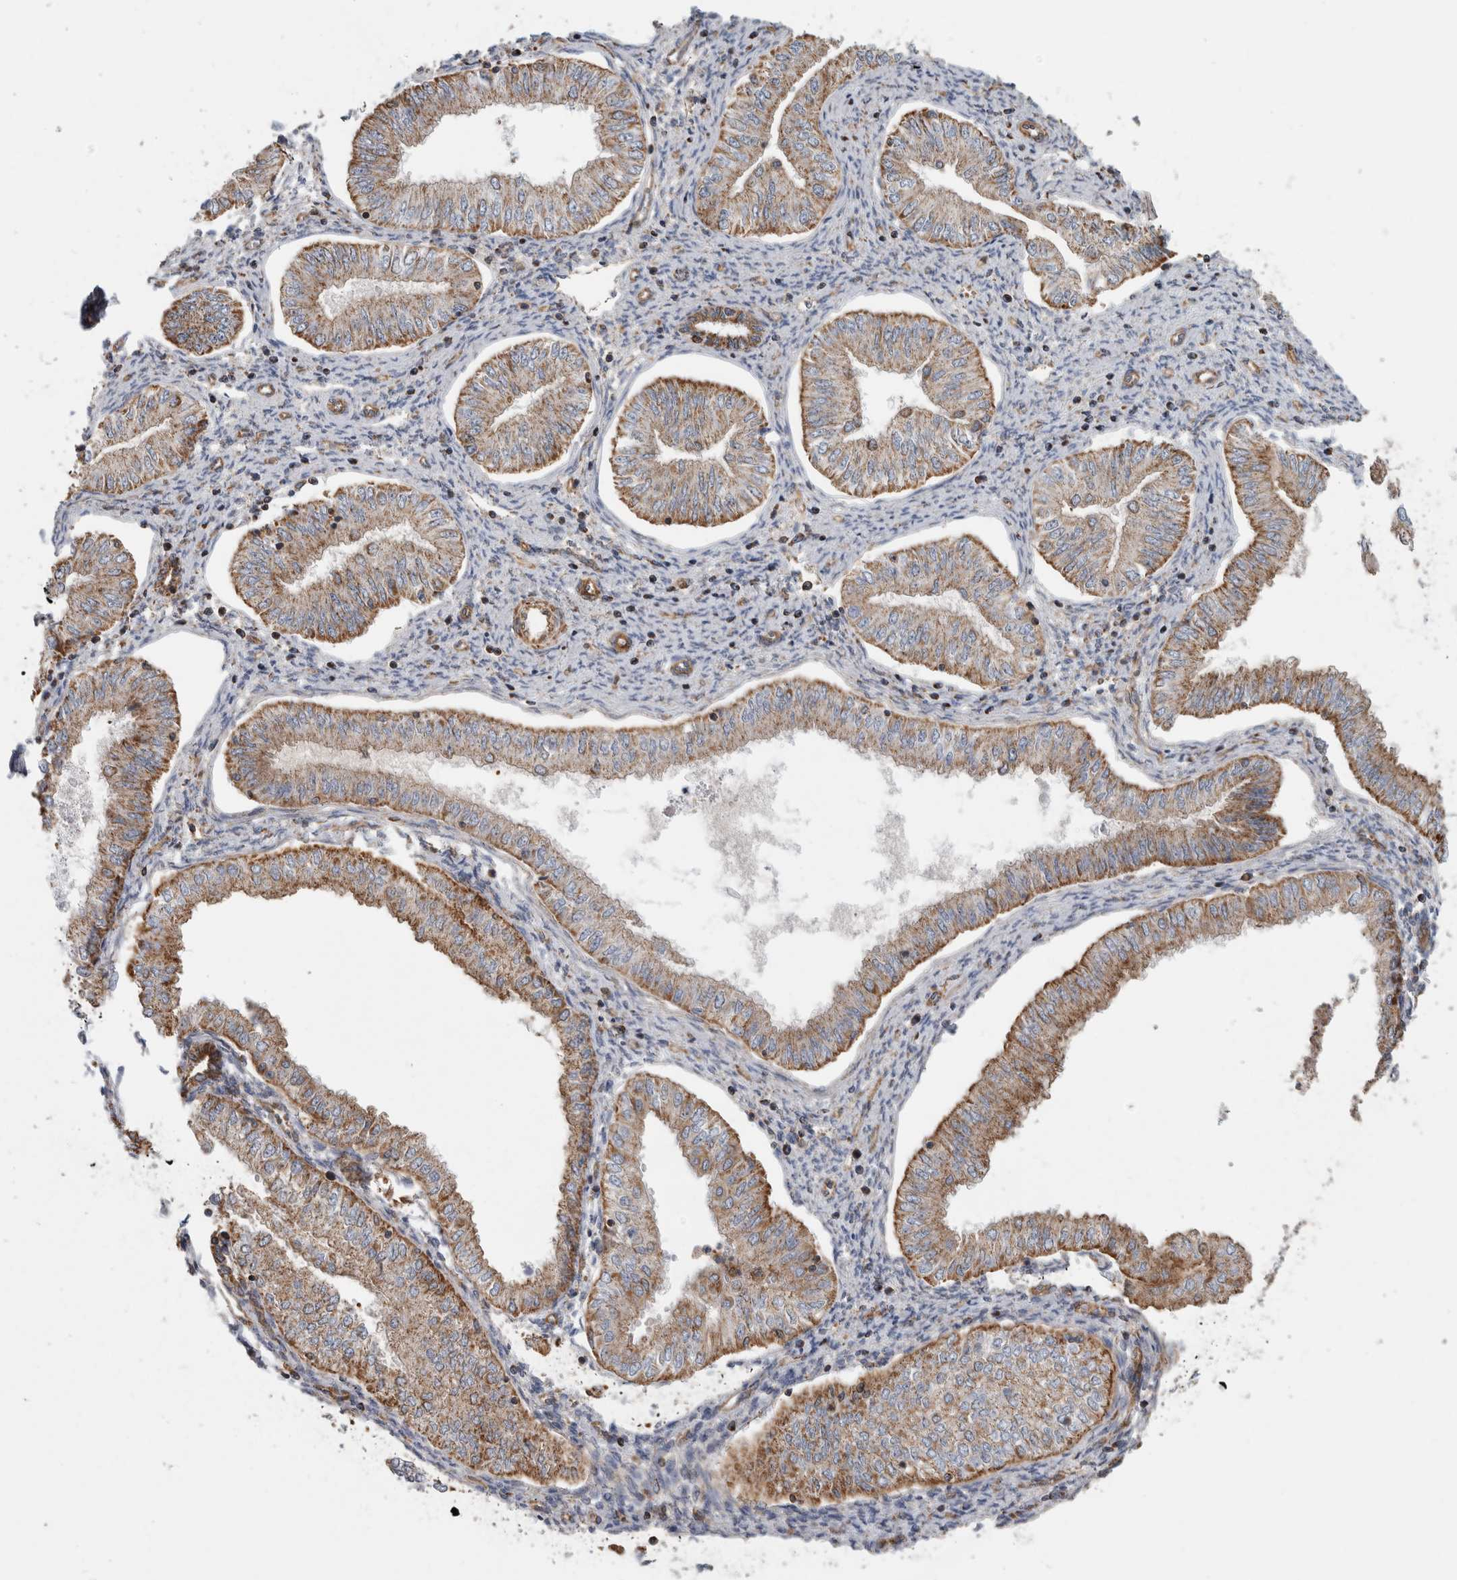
{"staining": {"intensity": "moderate", "quantity": ">75%", "location": "cytoplasmic/membranous"}, "tissue": "endometrial cancer", "cell_type": "Tumor cells", "image_type": "cancer", "snomed": [{"axis": "morphology", "description": "Normal tissue, NOS"}, {"axis": "morphology", "description": "Adenocarcinoma, NOS"}, {"axis": "topography", "description": "Endometrium"}], "caption": "Immunohistochemistry image of adenocarcinoma (endometrial) stained for a protein (brown), which shows medium levels of moderate cytoplasmic/membranous positivity in about >75% of tumor cells.", "gene": "SFXN2", "patient": {"sex": "female", "age": 53}}